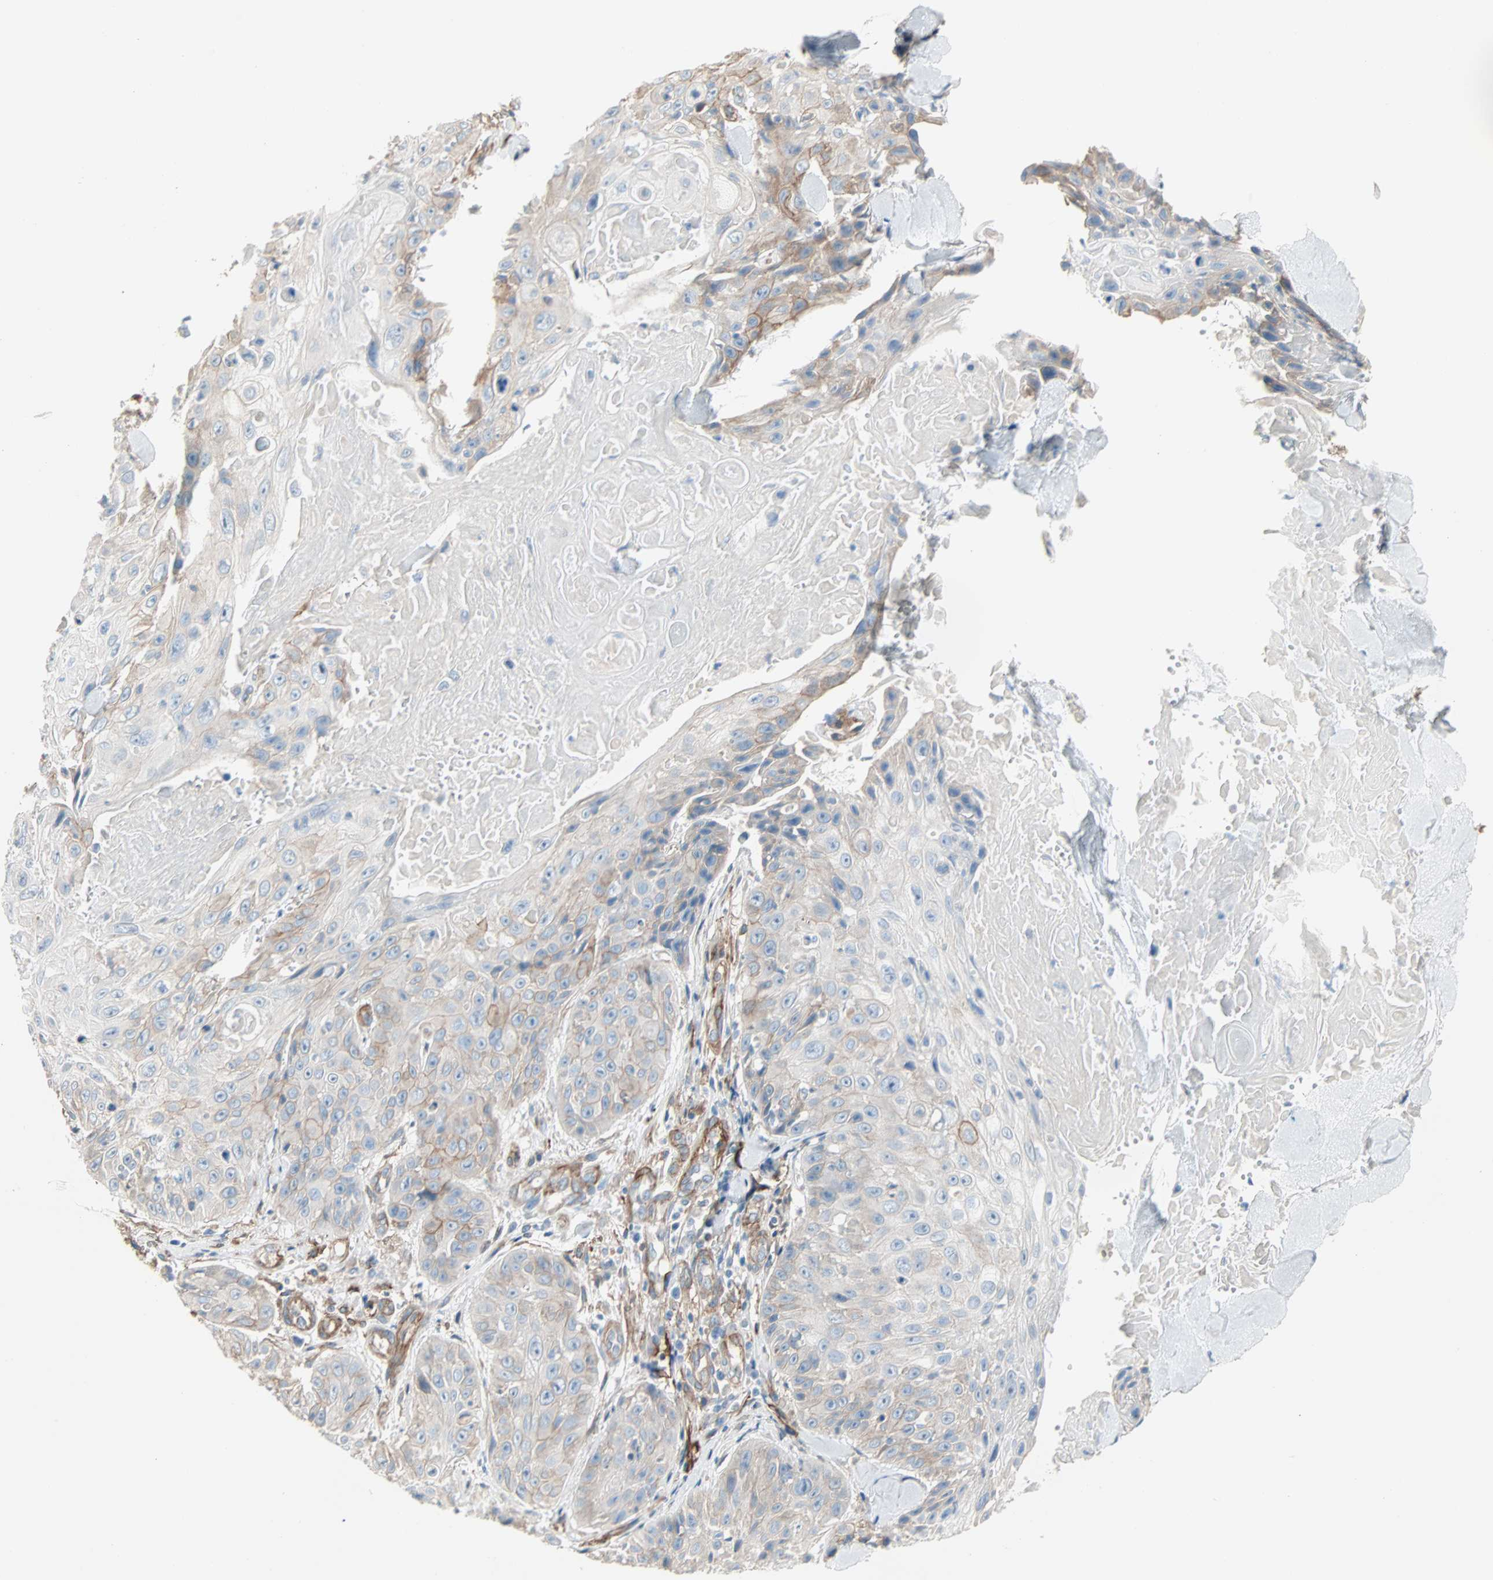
{"staining": {"intensity": "weak", "quantity": "25%-75%", "location": "cytoplasmic/membranous"}, "tissue": "skin cancer", "cell_type": "Tumor cells", "image_type": "cancer", "snomed": [{"axis": "morphology", "description": "Squamous cell carcinoma, NOS"}, {"axis": "topography", "description": "Skin"}], "caption": "There is low levels of weak cytoplasmic/membranous positivity in tumor cells of skin cancer, as demonstrated by immunohistochemical staining (brown color).", "gene": "EPB41L2", "patient": {"sex": "male", "age": 86}}